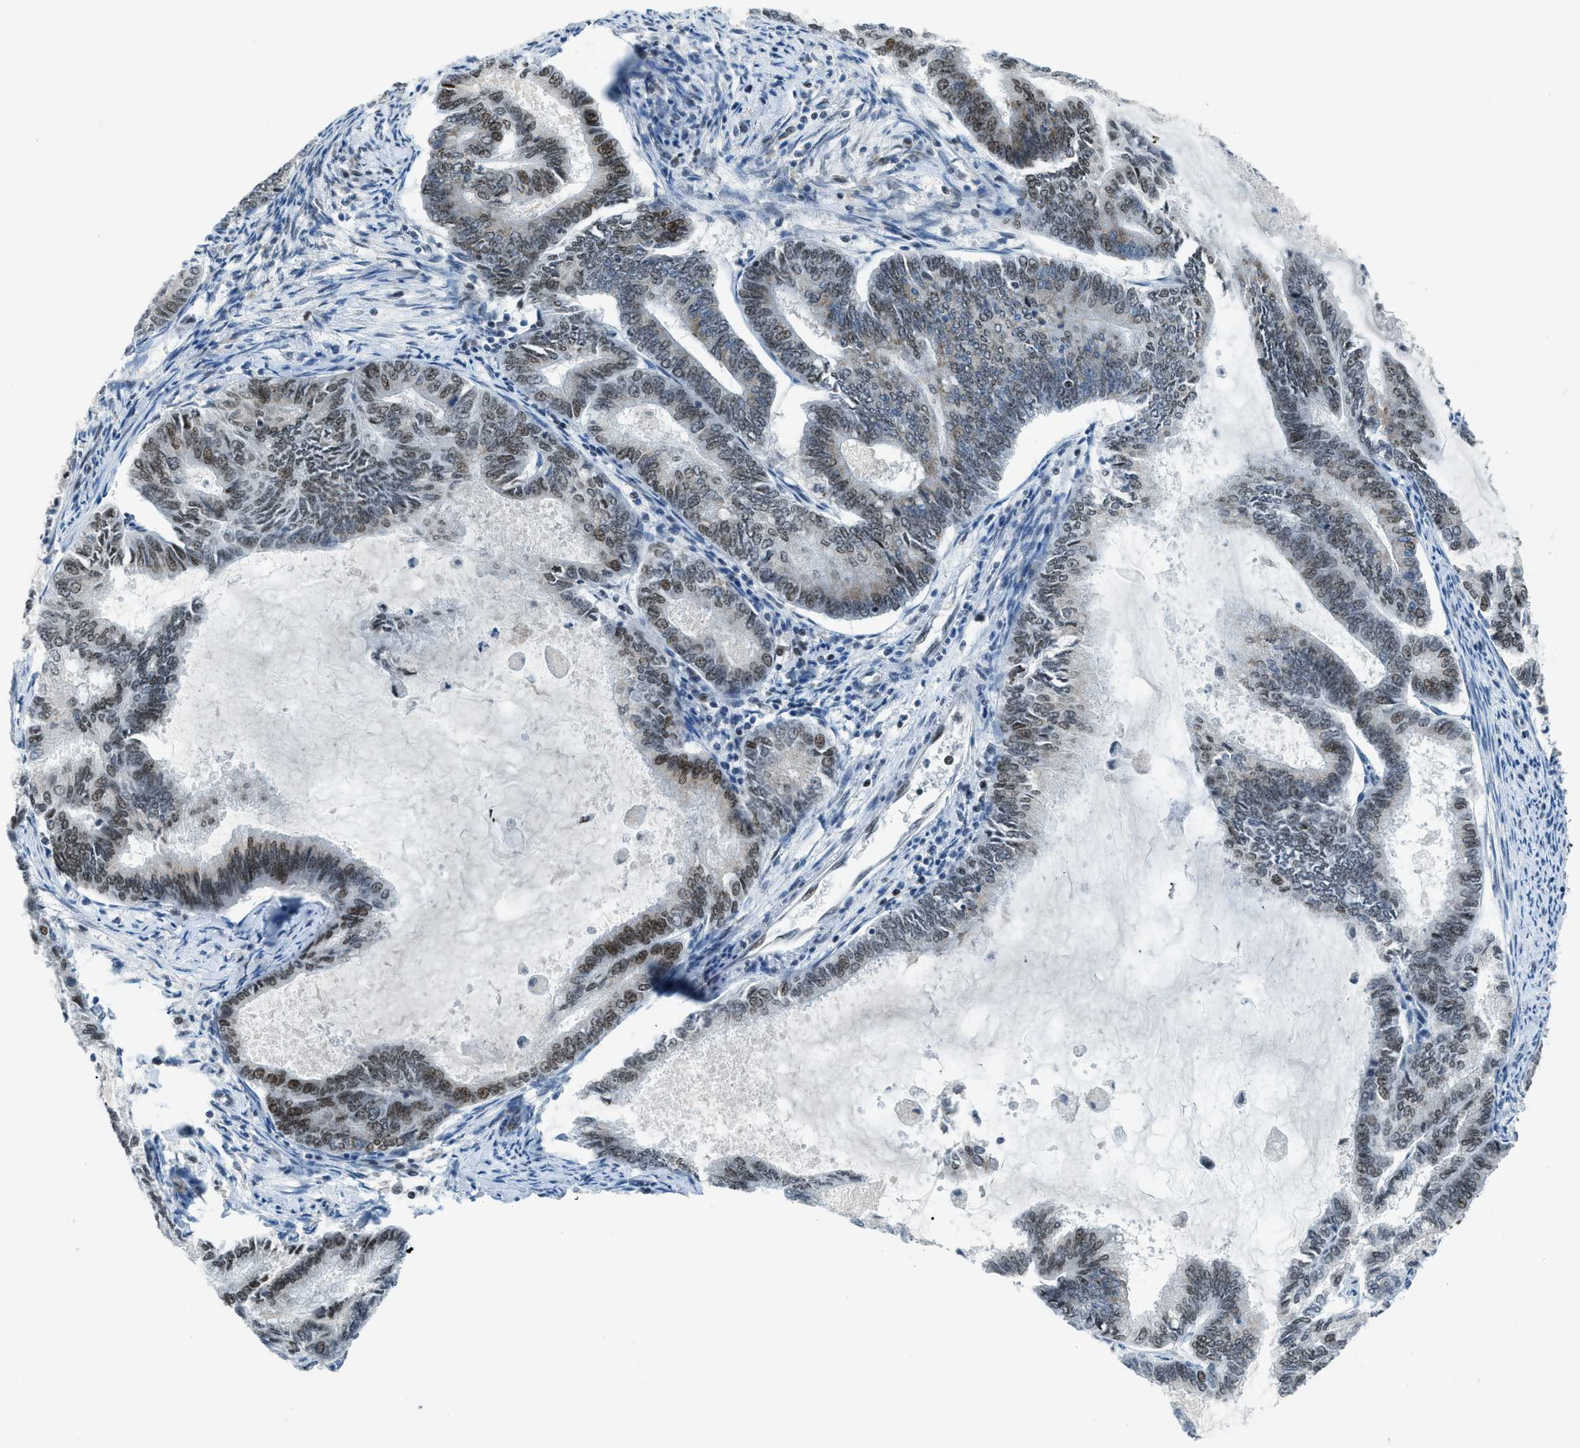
{"staining": {"intensity": "moderate", "quantity": "25%-75%", "location": "nuclear"}, "tissue": "endometrial cancer", "cell_type": "Tumor cells", "image_type": "cancer", "snomed": [{"axis": "morphology", "description": "Adenocarcinoma, NOS"}, {"axis": "topography", "description": "Endometrium"}], "caption": "A high-resolution photomicrograph shows IHC staining of adenocarcinoma (endometrial), which exhibits moderate nuclear staining in approximately 25%-75% of tumor cells.", "gene": "RAD51B", "patient": {"sex": "female", "age": 86}}